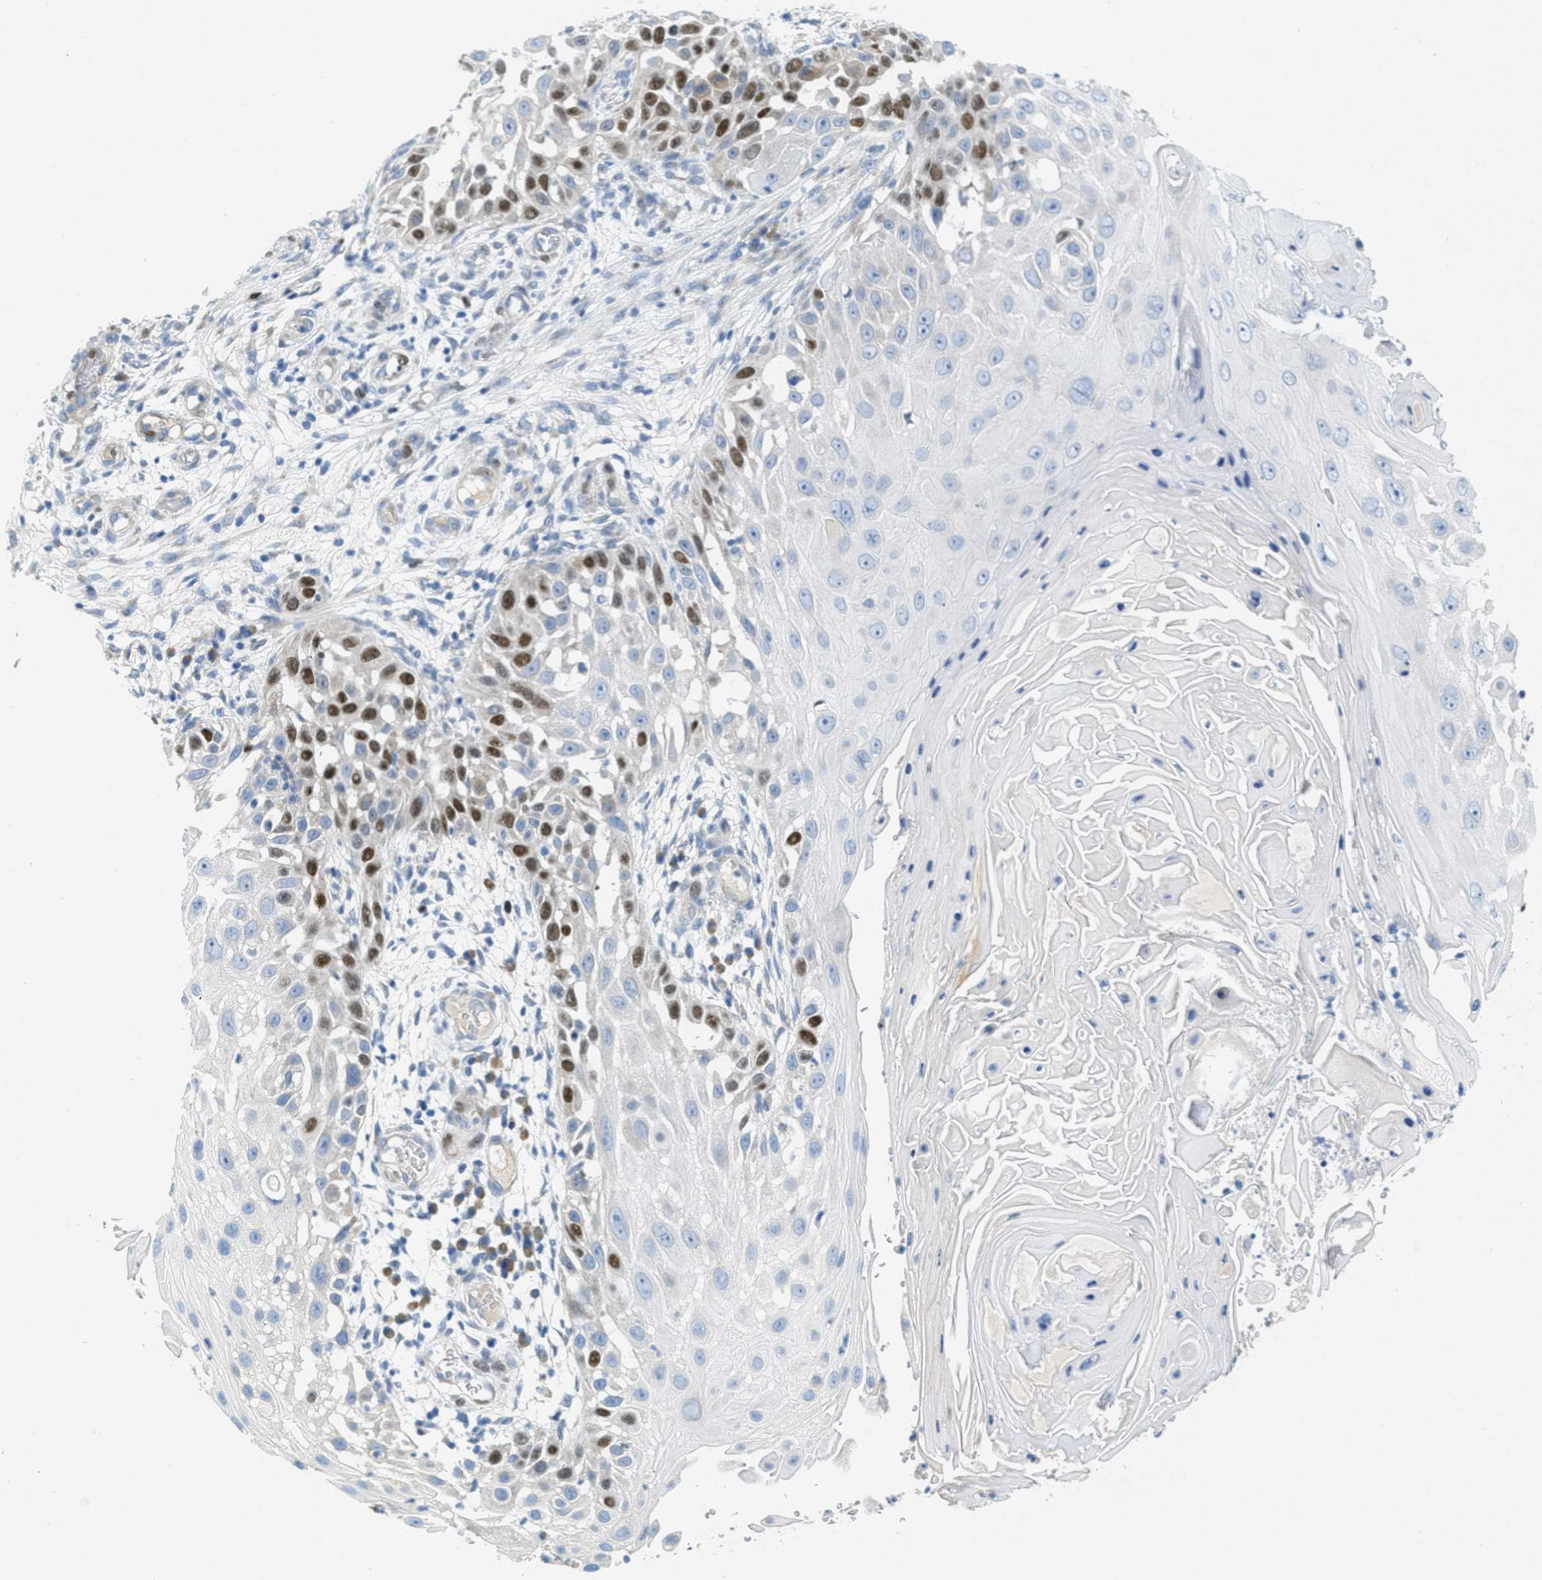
{"staining": {"intensity": "strong", "quantity": "<25%", "location": "nuclear"}, "tissue": "skin cancer", "cell_type": "Tumor cells", "image_type": "cancer", "snomed": [{"axis": "morphology", "description": "Squamous cell carcinoma, NOS"}, {"axis": "topography", "description": "Skin"}], "caption": "Skin cancer was stained to show a protein in brown. There is medium levels of strong nuclear expression in approximately <25% of tumor cells.", "gene": "ORC6", "patient": {"sex": "female", "age": 44}}